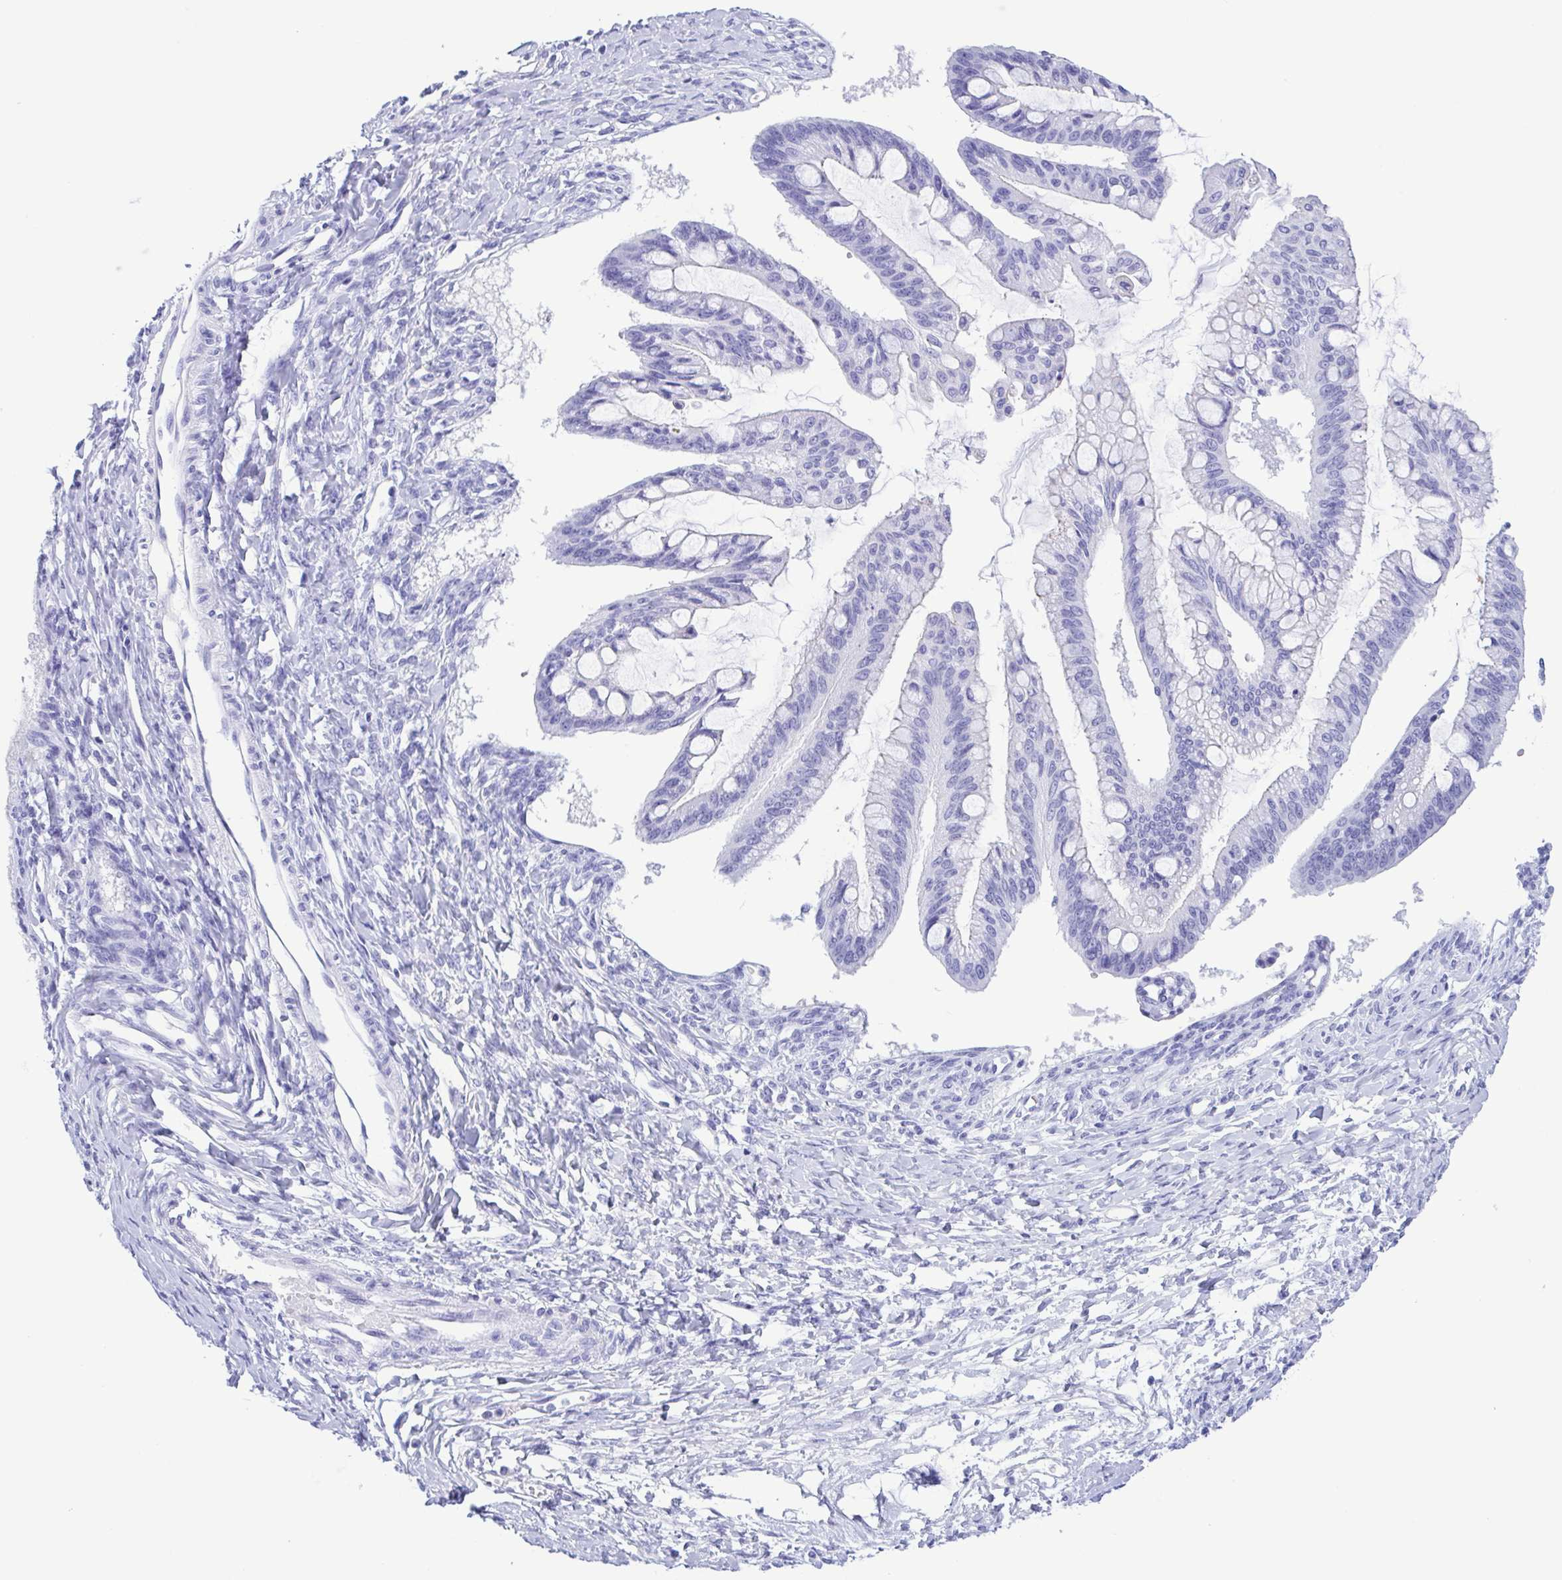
{"staining": {"intensity": "negative", "quantity": "none", "location": "none"}, "tissue": "ovarian cancer", "cell_type": "Tumor cells", "image_type": "cancer", "snomed": [{"axis": "morphology", "description": "Cystadenocarcinoma, mucinous, NOS"}, {"axis": "topography", "description": "Ovary"}], "caption": "IHC photomicrograph of neoplastic tissue: human ovarian mucinous cystadenocarcinoma stained with DAB (3,3'-diaminobenzidine) shows no significant protein positivity in tumor cells.", "gene": "TSPY2", "patient": {"sex": "female", "age": 73}}